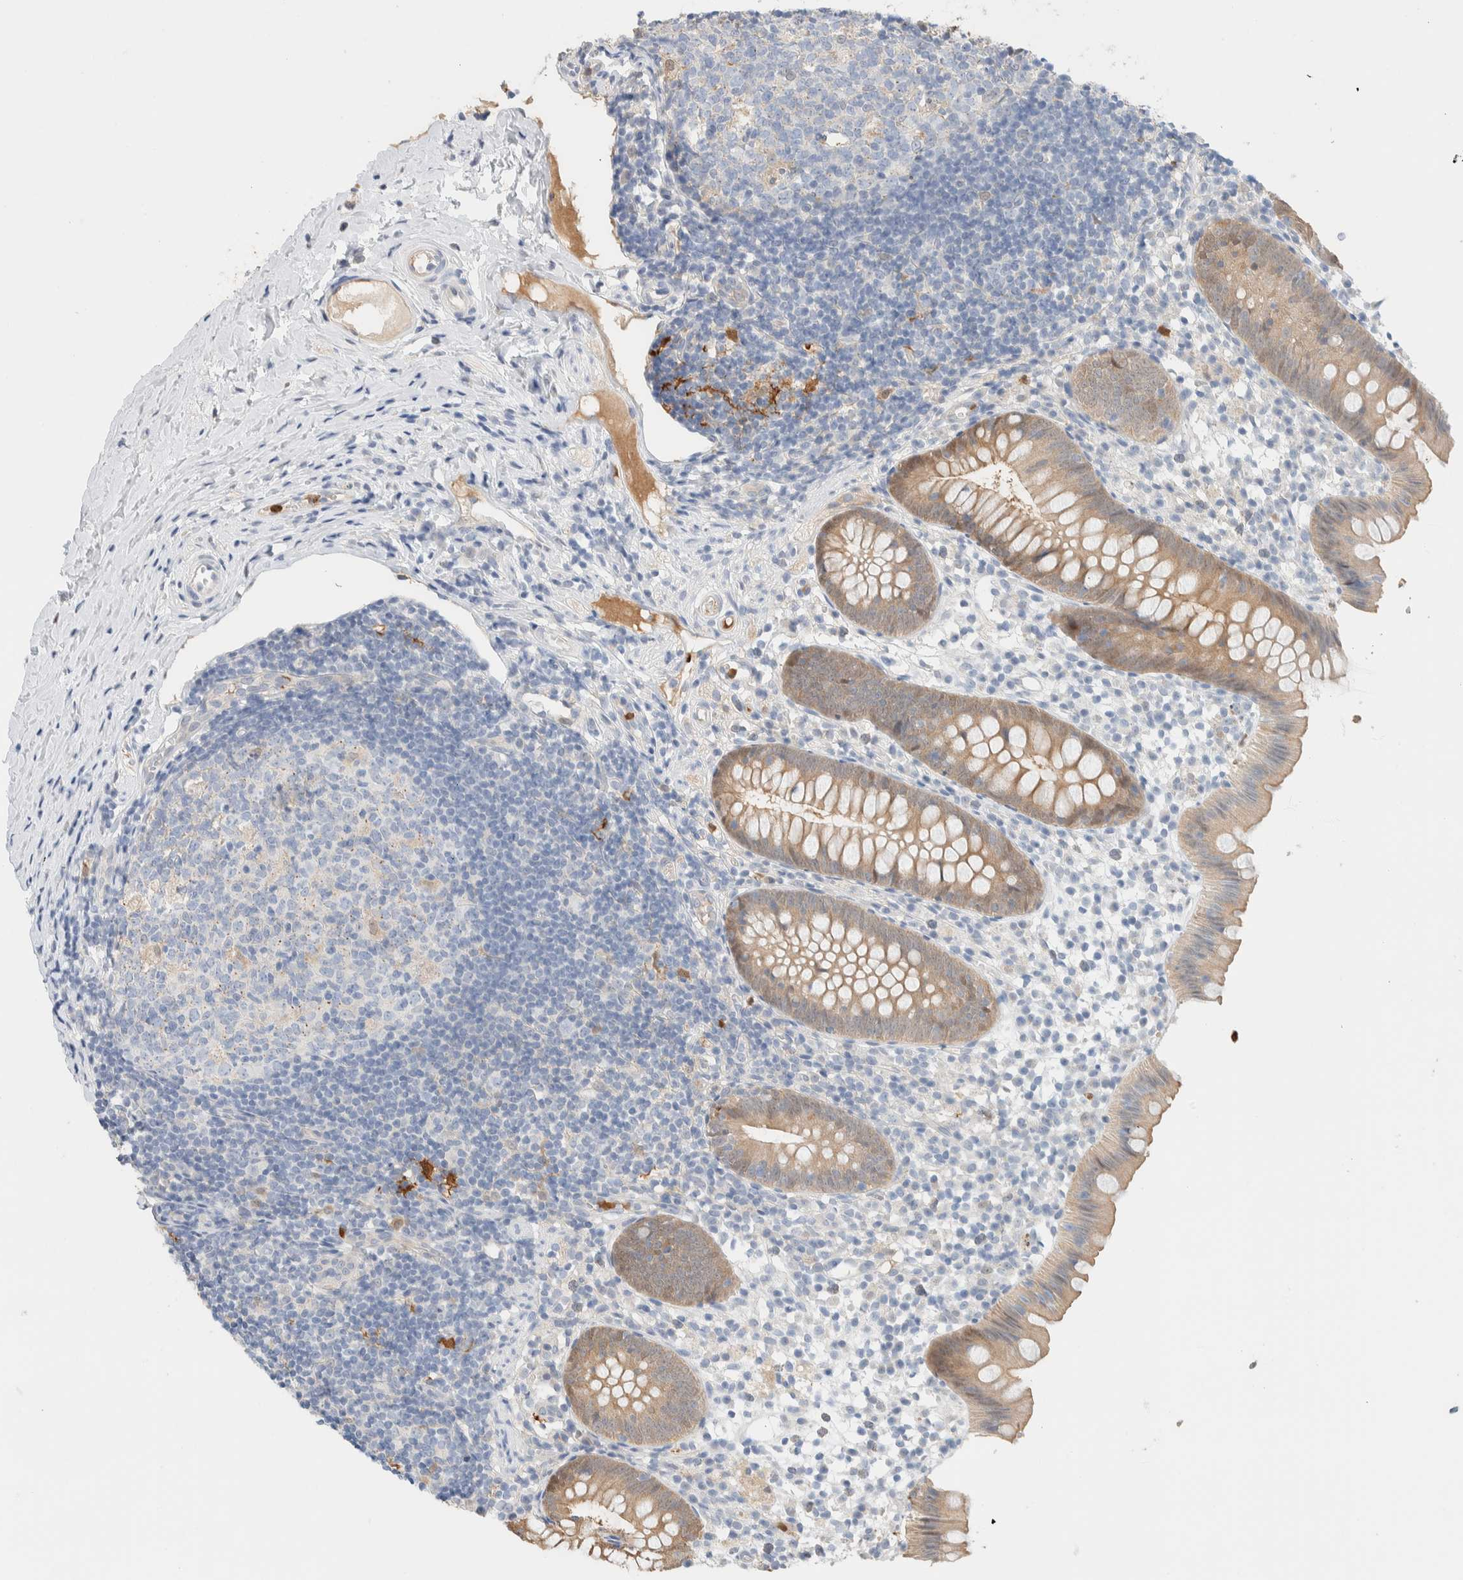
{"staining": {"intensity": "moderate", "quantity": "25%-75%", "location": "cytoplasmic/membranous"}, "tissue": "appendix", "cell_type": "Glandular cells", "image_type": "normal", "snomed": [{"axis": "morphology", "description": "Normal tissue, NOS"}, {"axis": "topography", "description": "Appendix"}], "caption": "Human appendix stained for a protein (brown) displays moderate cytoplasmic/membranous positive staining in about 25%-75% of glandular cells.", "gene": "SETD4", "patient": {"sex": "female", "age": 20}}